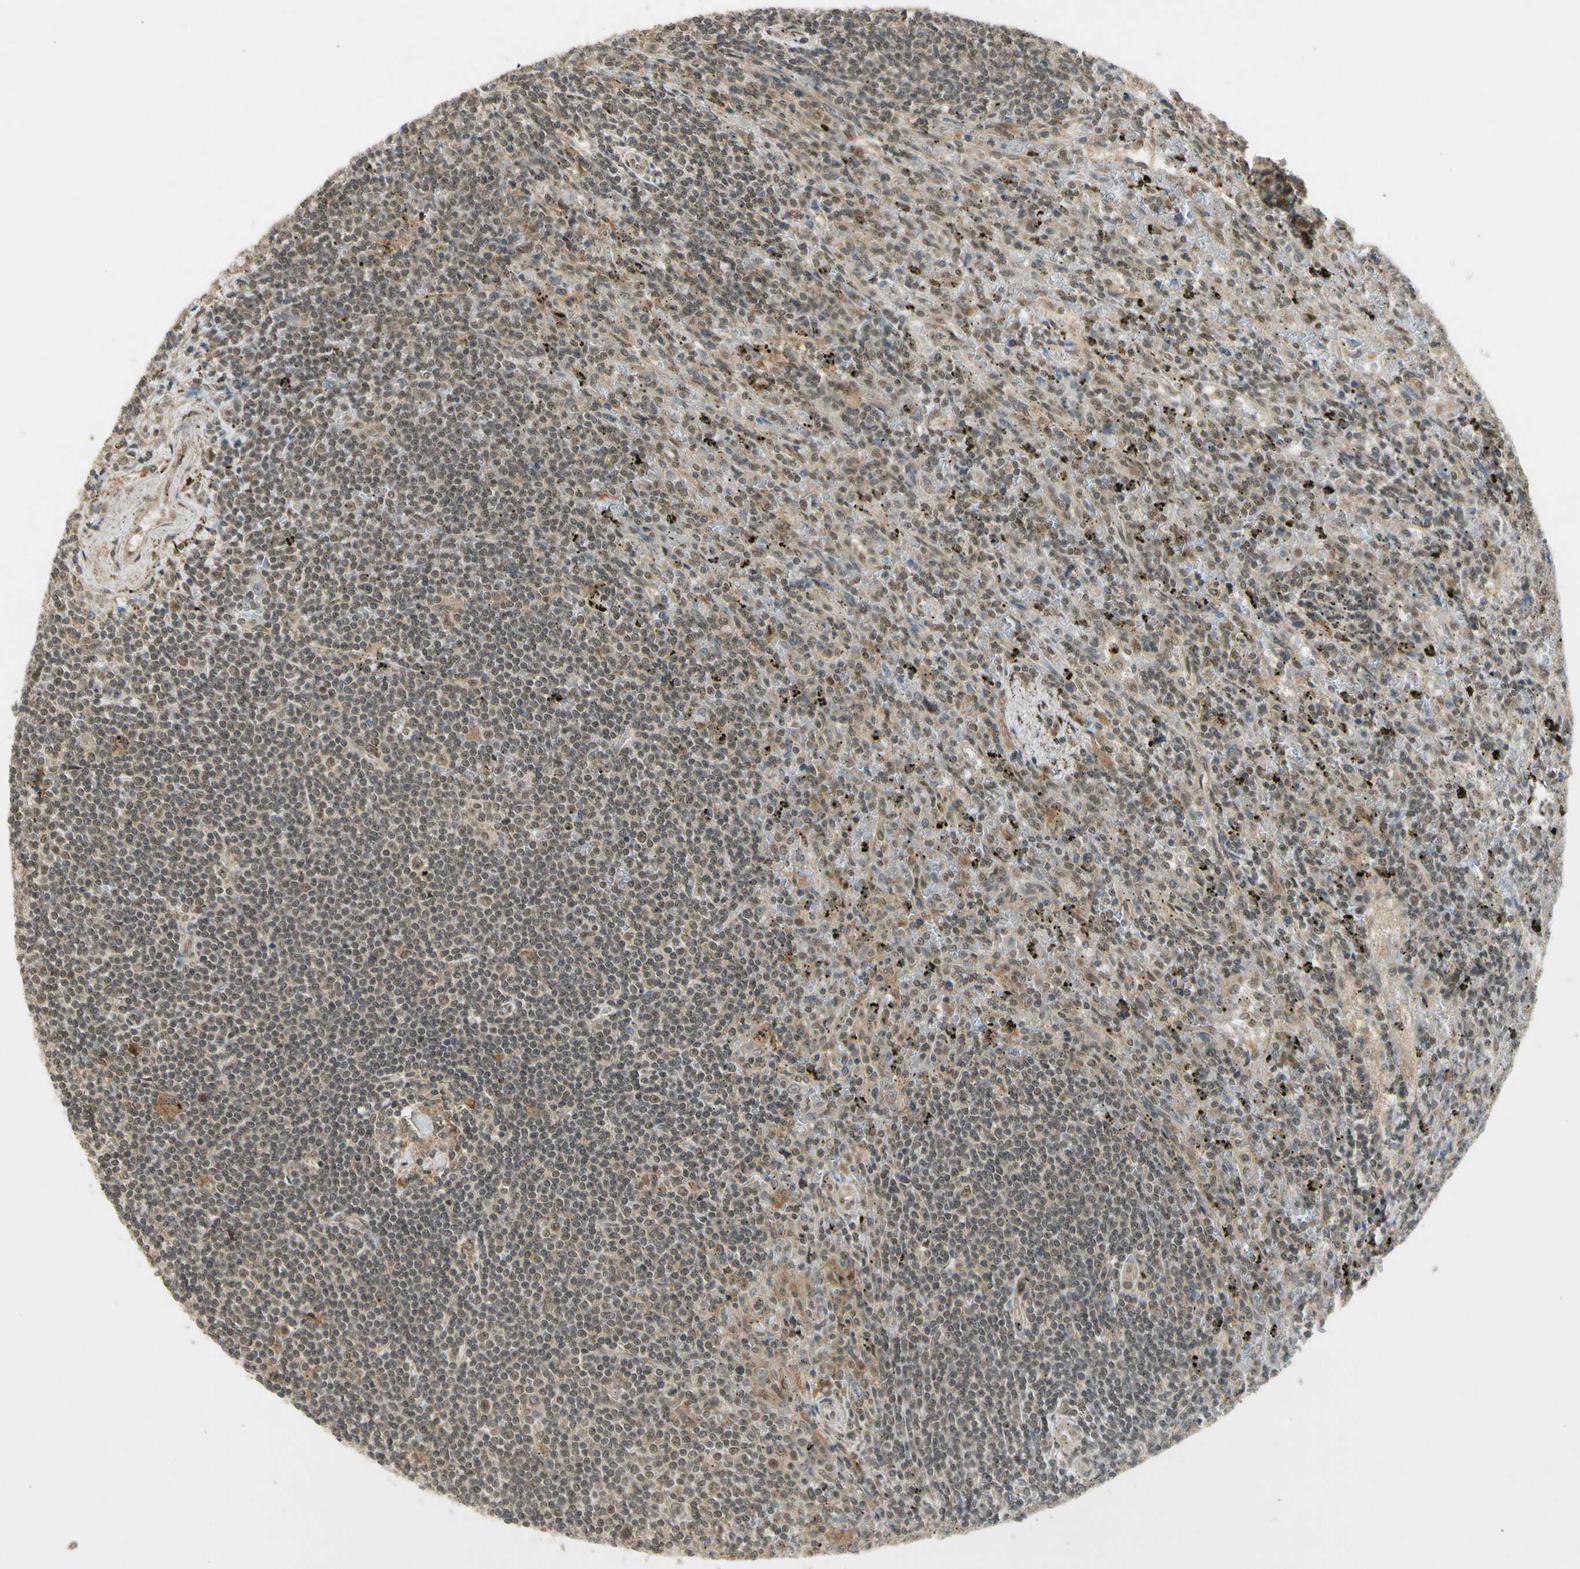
{"staining": {"intensity": "weak", "quantity": "25%-75%", "location": "cytoplasmic/membranous,nuclear"}, "tissue": "lymphoma", "cell_type": "Tumor cells", "image_type": "cancer", "snomed": [{"axis": "morphology", "description": "Malignant lymphoma, non-Hodgkin's type, Low grade"}, {"axis": "topography", "description": "Spleen"}], "caption": "The histopathology image reveals staining of lymphoma, revealing weak cytoplasmic/membranous and nuclear protein positivity (brown color) within tumor cells.", "gene": "ZNF135", "patient": {"sex": "male", "age": 76}}